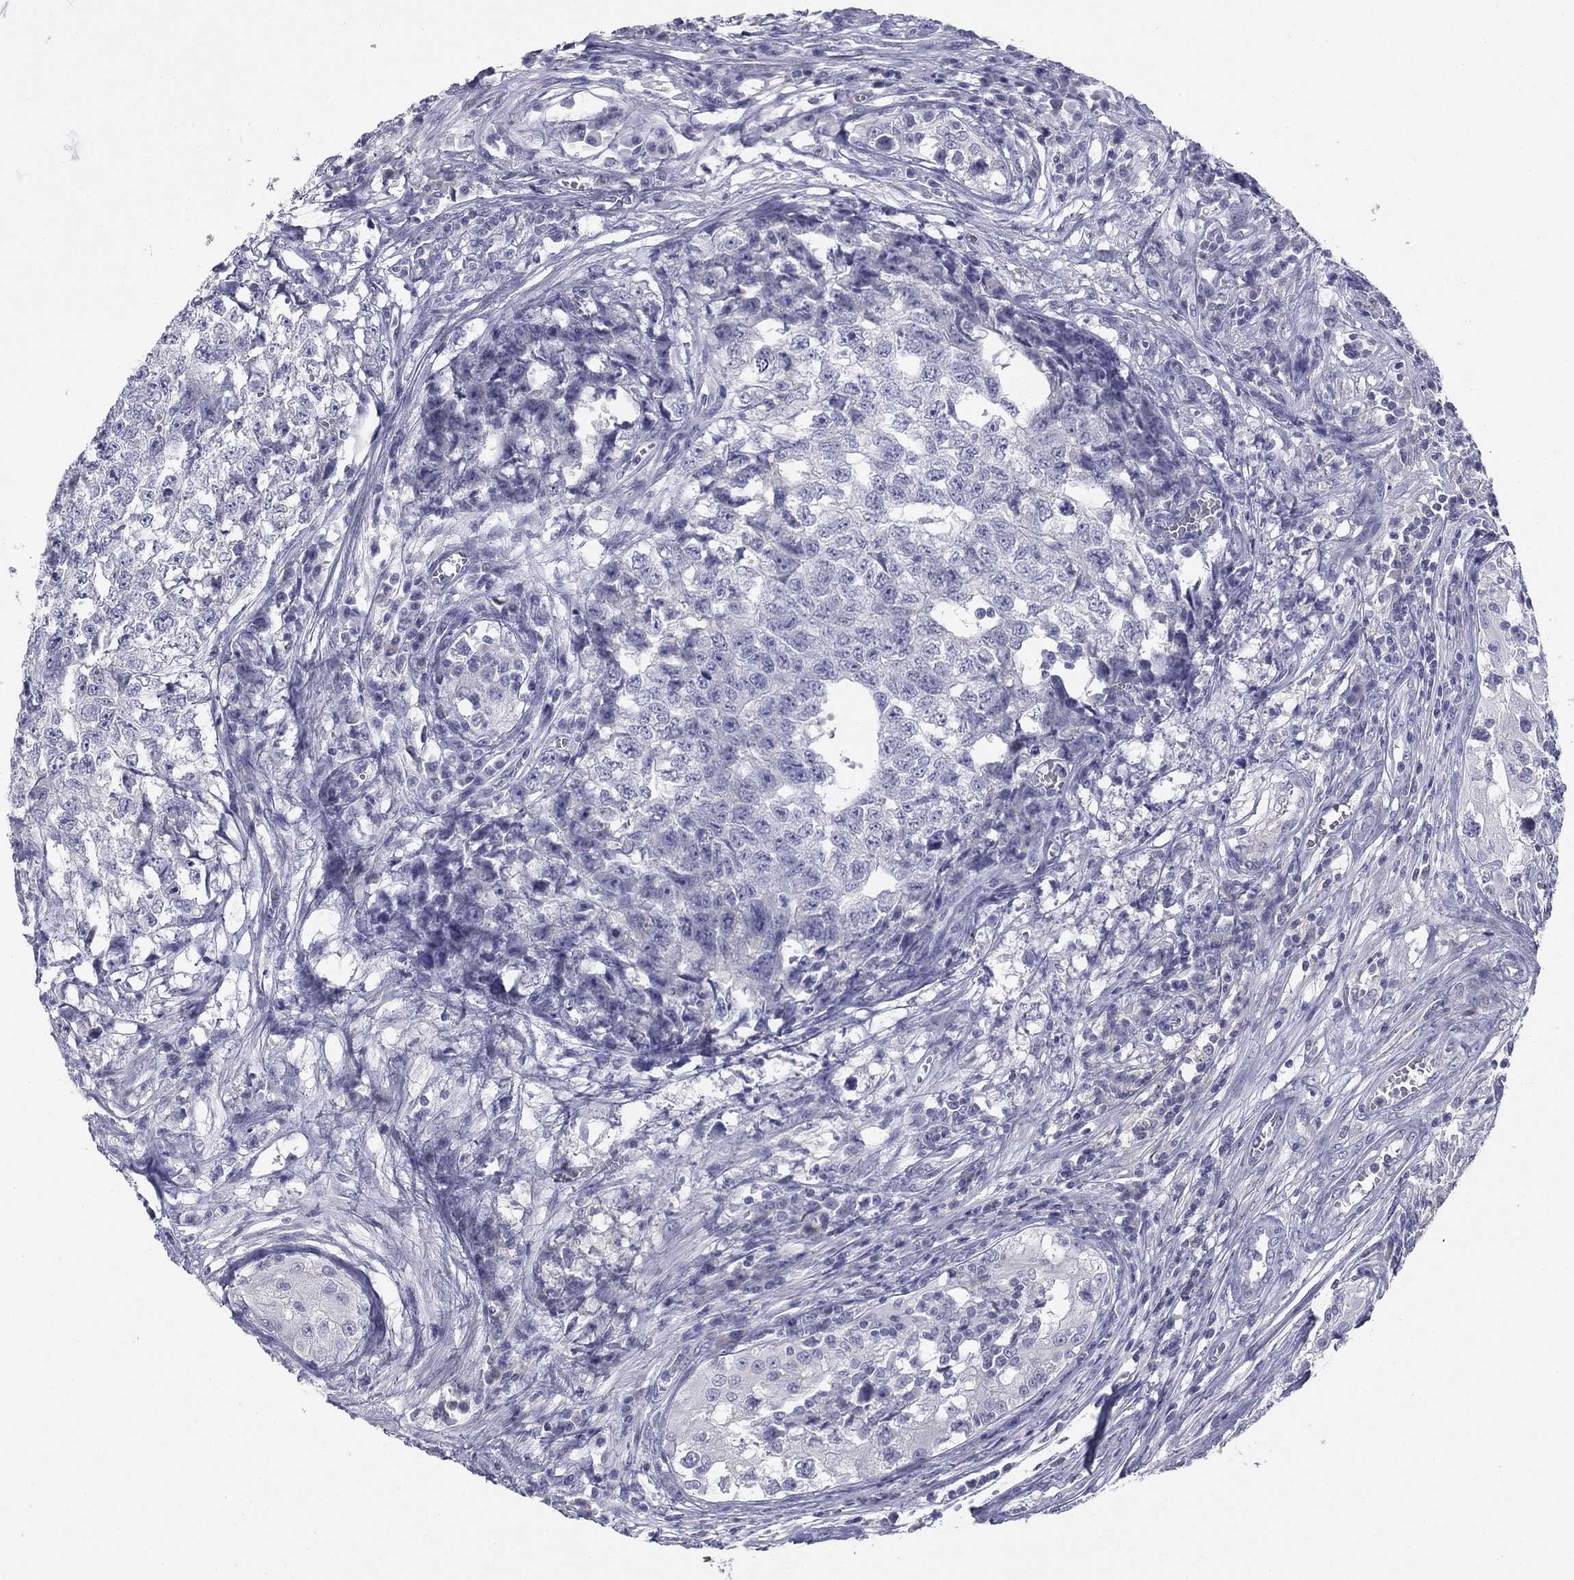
{"staining": {"intensity": "negative", "quantity": "none", "location": "none"}, "tissue": "testis cancer", "cell_type": "Tumor cells", "image_type": "cancer", "snomed": [{"axis": "morphology", "description": "Seminoma, NOS"}, {"axis": "morphology", "description": "Carcinoma, Embryonal, NOS"}, {"axis": "topography", "description": "Testis"}], "caption": "Tumor cells are negative for brown protein staining in testis cancer (embryonal carcinoma).", "gene": "TFAP2B", "patient": {"sex": "male", "age": 22}}